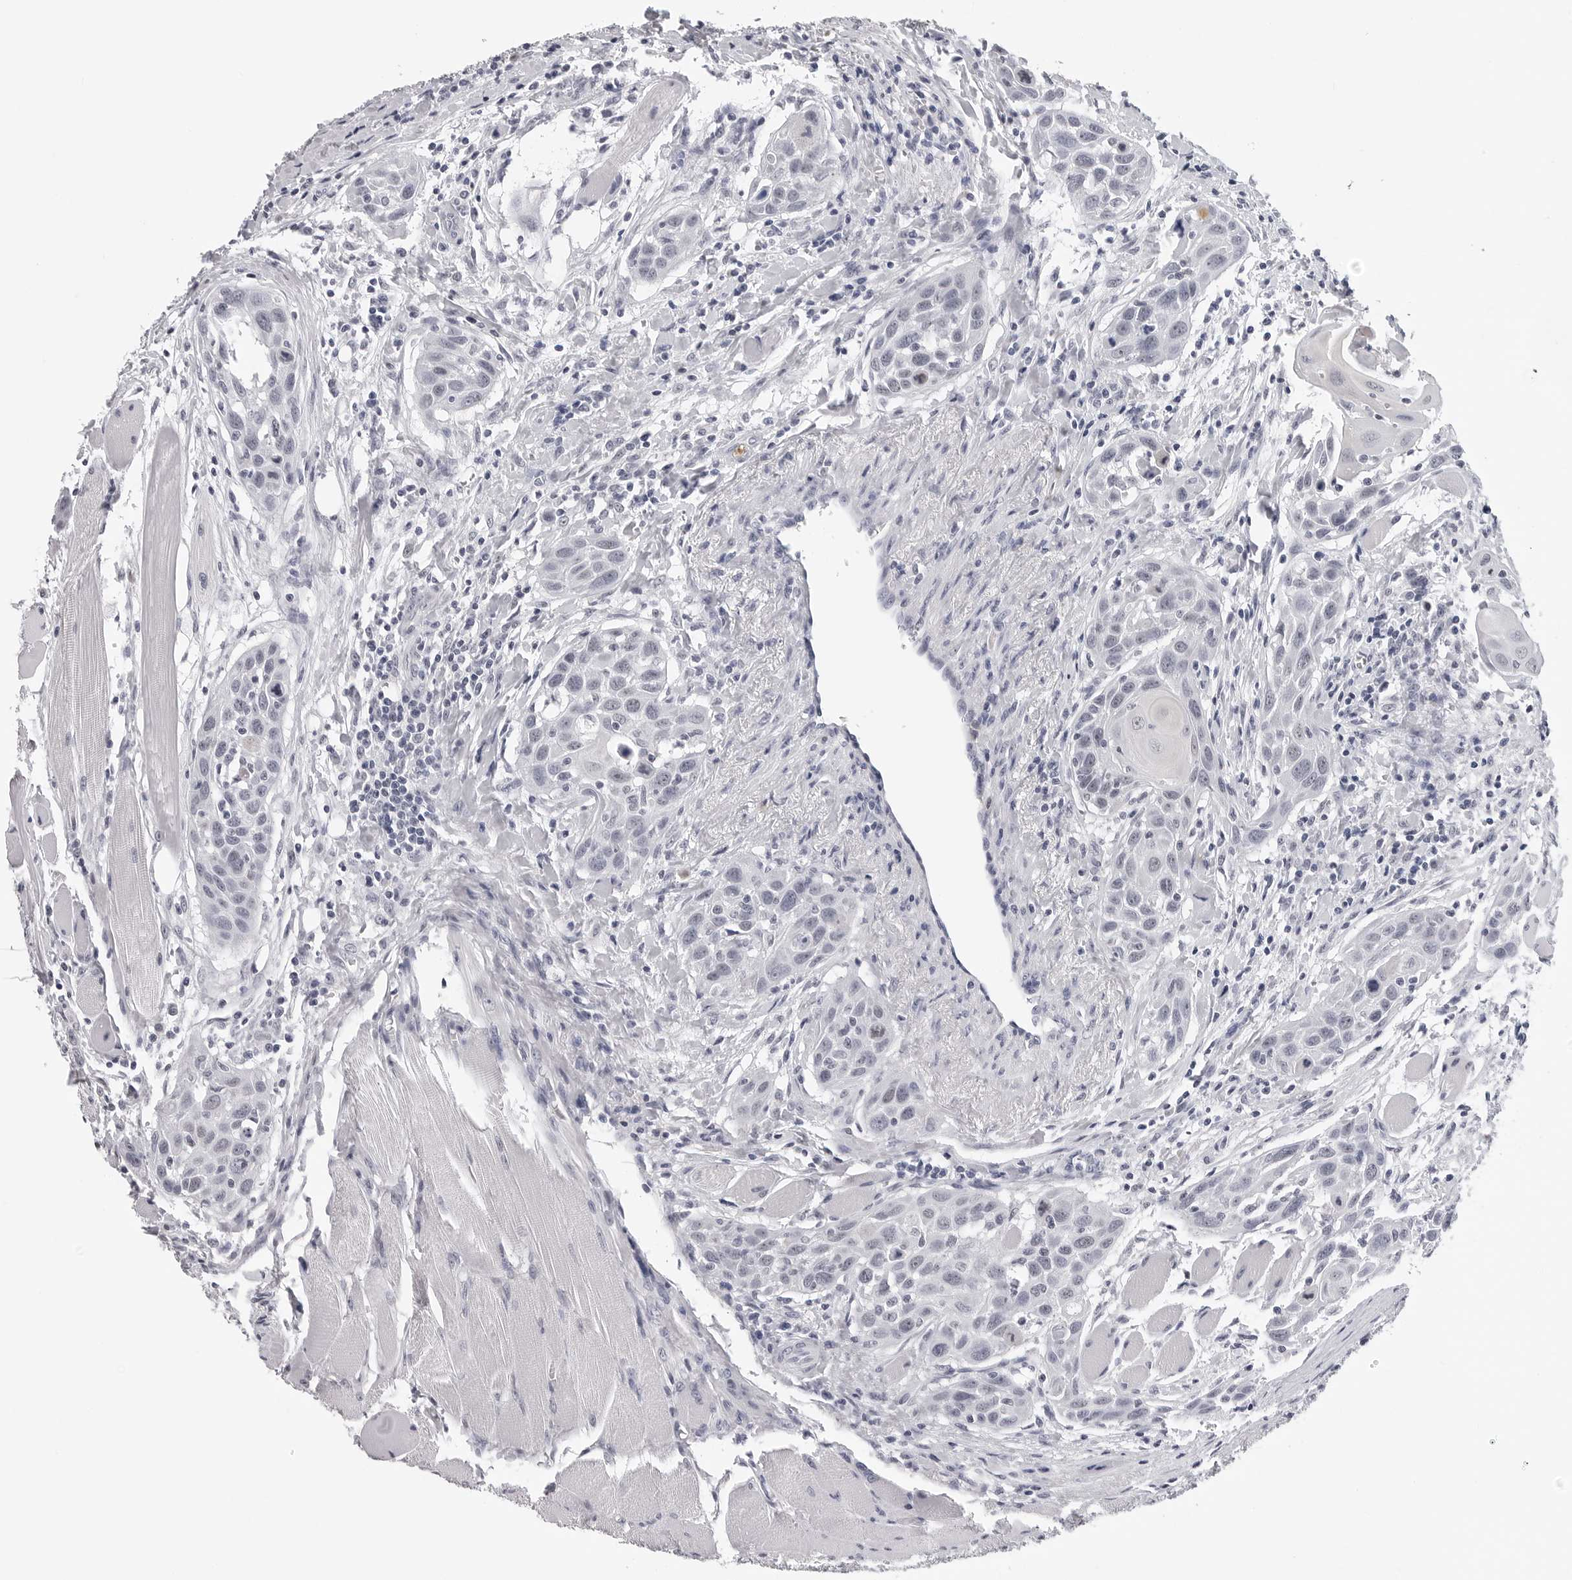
{"staining": {"intensity": "negative", "quantity": "none", "location": "none"}, "tissue": "head and neck cancer", "cell_type": "Tumor cells", "image_type": "cancer", "snomed": [{"axis": "morphology", "description": "Squamous cell carcinoma, NOS"}, {"axis": "topography", "description": "Oral tissue"}, {"axis": "topography", "description": "Head-Neck"}], "caption": "Head and neck squamous cell carcinoma was stained to show a protein in brown. There is no significant staining in tumor cells.", "gene": "GNL2", "patient": {"sex": "female", "age": 50}}